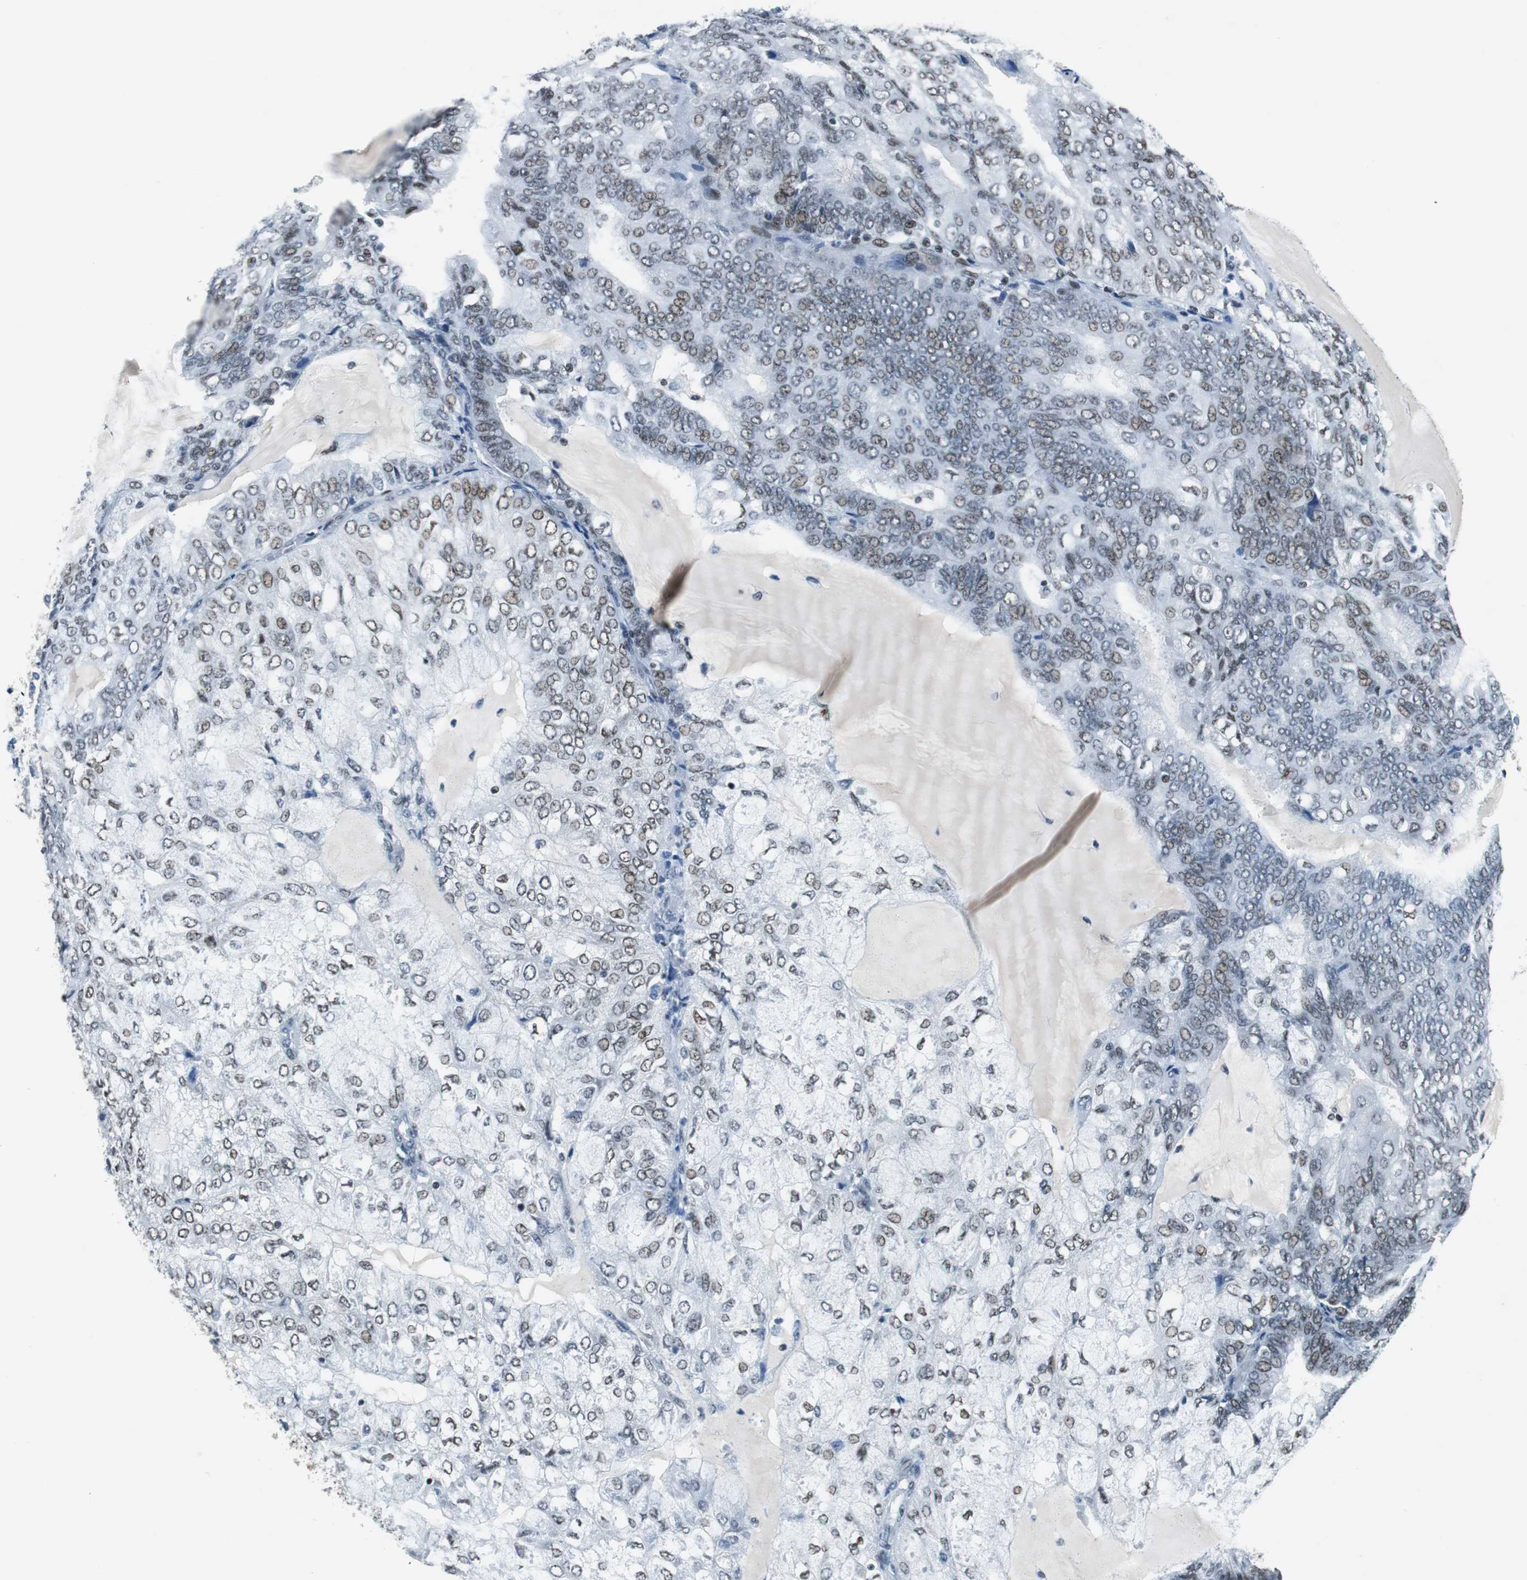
{"staining": {"intensity": "weak", "quantity": "25%-75%", "location": "nuclear"}, "tissue": "endometrial cancer", "cell_type": "Tumor cells", "image_type": "cancer", "snomed": [{"axis": "morphology", "description": "Adenocarcinoma, NOS"}, {"axis": "topography", "description": "Endometrium"}], "caption": "This is an image of immunohistochemistry (IHC) staining of endometrial adenocarcinoma, which shows weak staining in the nuclear of tumor cells.", "gene": "HDAC3", "patient": {"sex": "female", "age": 81}}